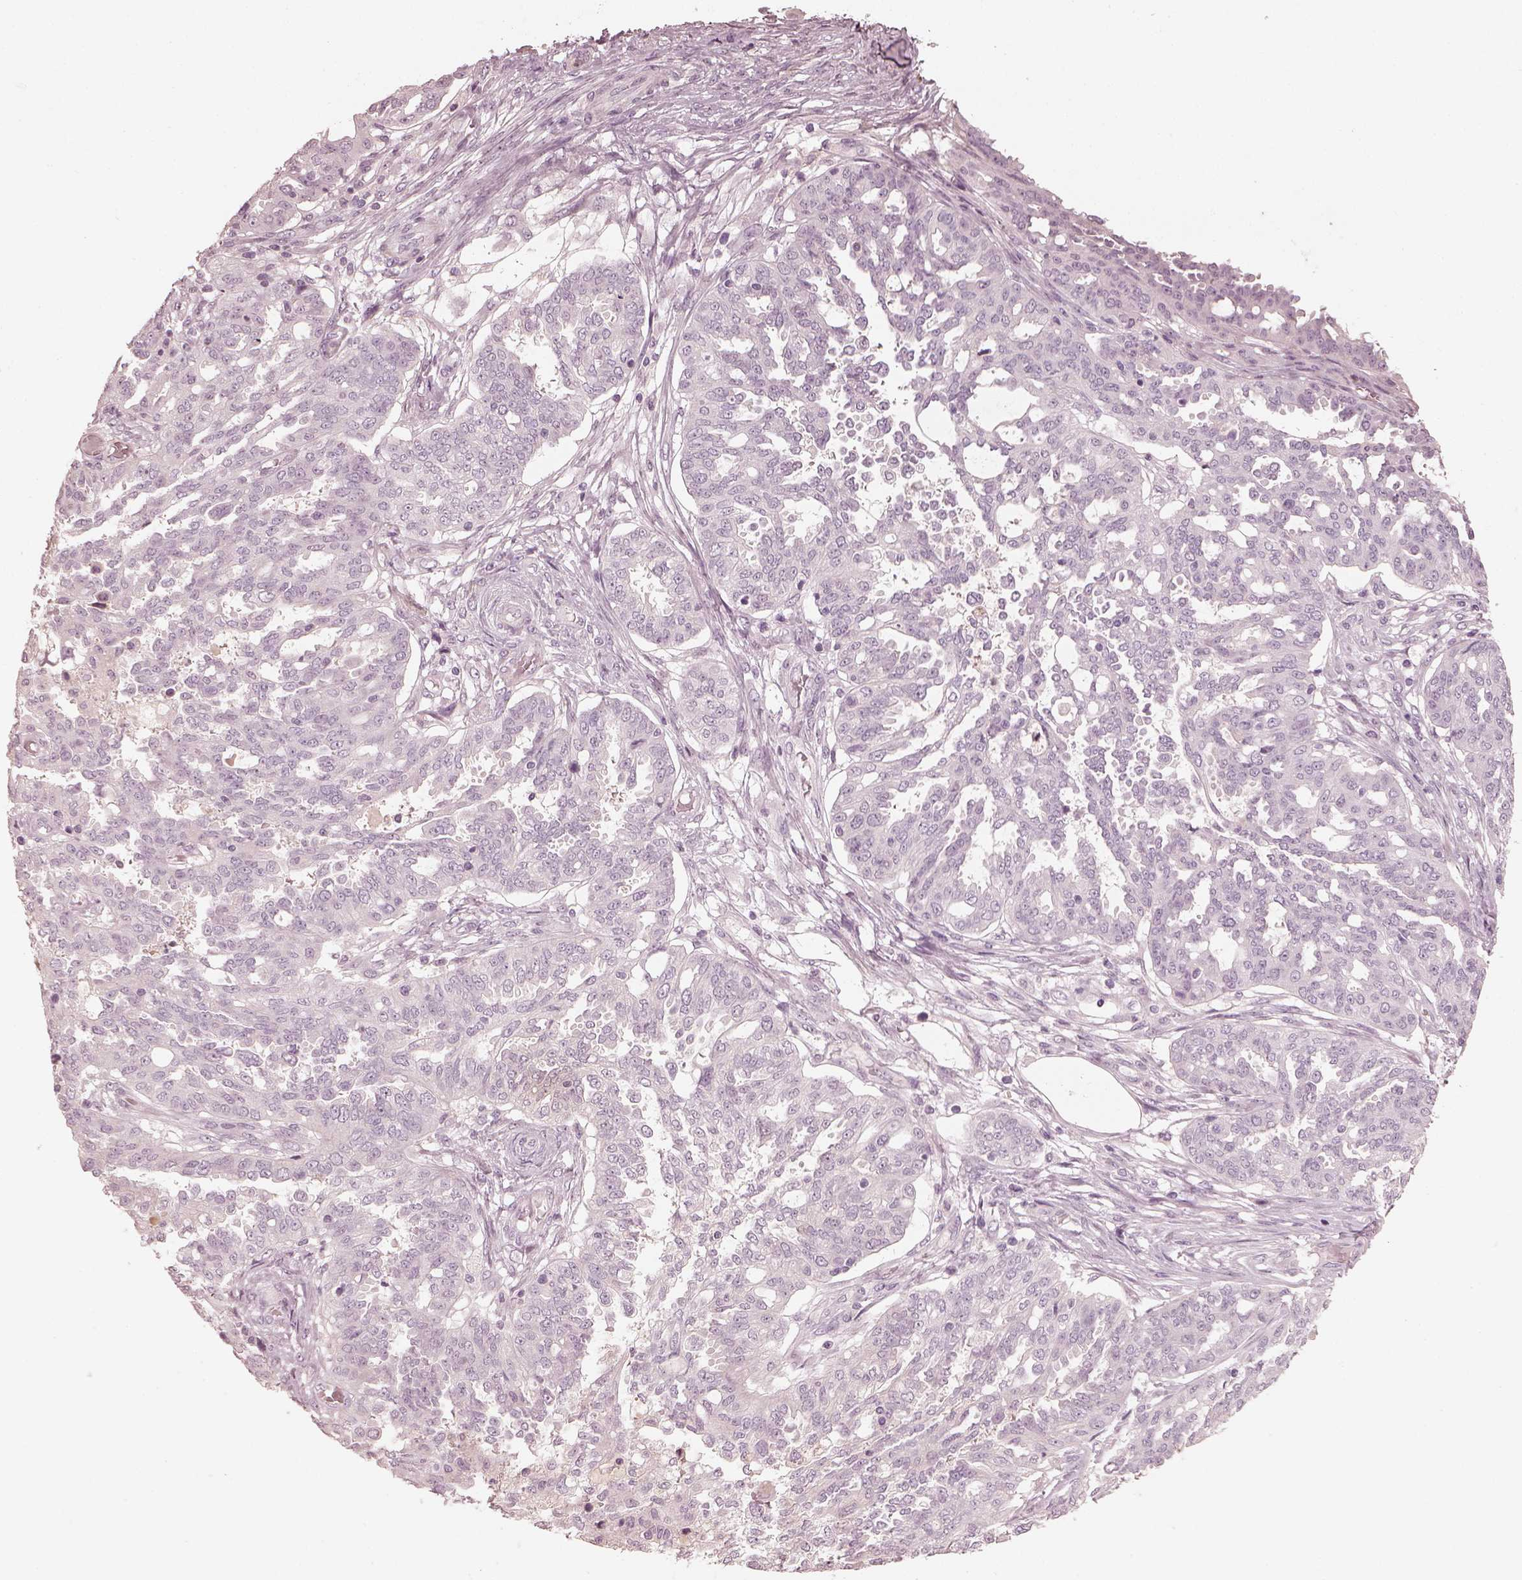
{"staining": {"intensity": "negative", "quantity": "none", "location": "none"}, "tissue": "ovarian cancer", "cell_type": "Tumor cells", "image_type": "cancer", "snomed": [{"axis": "morphology", "description": "Cystadenocarcinoma, serous, NOS"}, {"axis": "topography", "description": "Ovary"}], "caption": "Immunohistochemistry (IHC) of human ovarian serous cystadenocarcinoma reveals no staining in tumor cells.", "gene": "OPTC", "patient": {"sex": "female", "age": 67}}